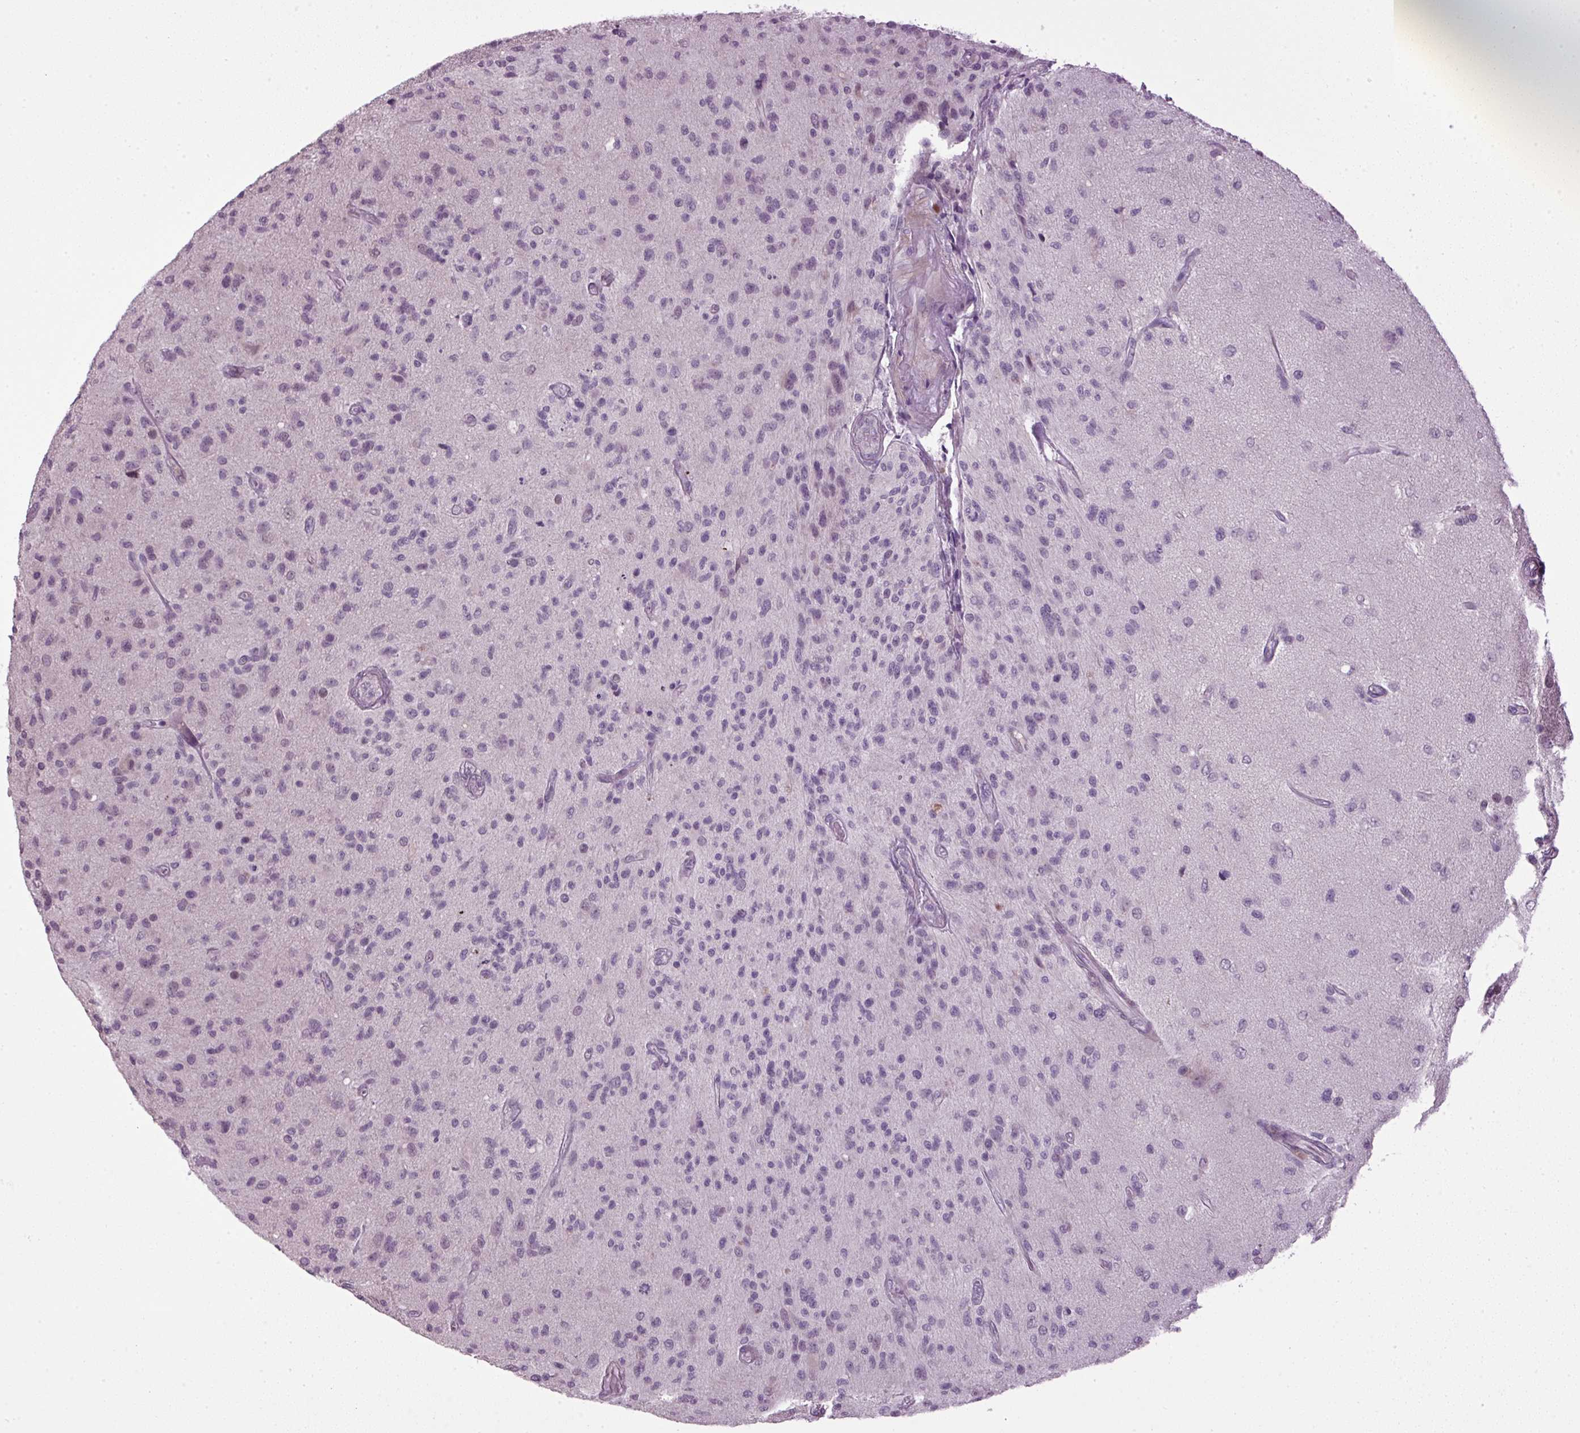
{"staining": {"intensity": "negative", "quantity": "none", "location": "none"}, "tissue": "glioma", "cell_type": "Tumor cells", "image_type": "cancer", "snomed": [{"axis": "morphology", "description": "Glioma, malignant, High grade"}, {"axis": "topography", "description": "Brain"}], "caption": "Human glioma stained for a protein using IHC exhibits no positivity in tumor cells.", "gene": "A1CF", "patient": {"sex": "female", "age": 67}}